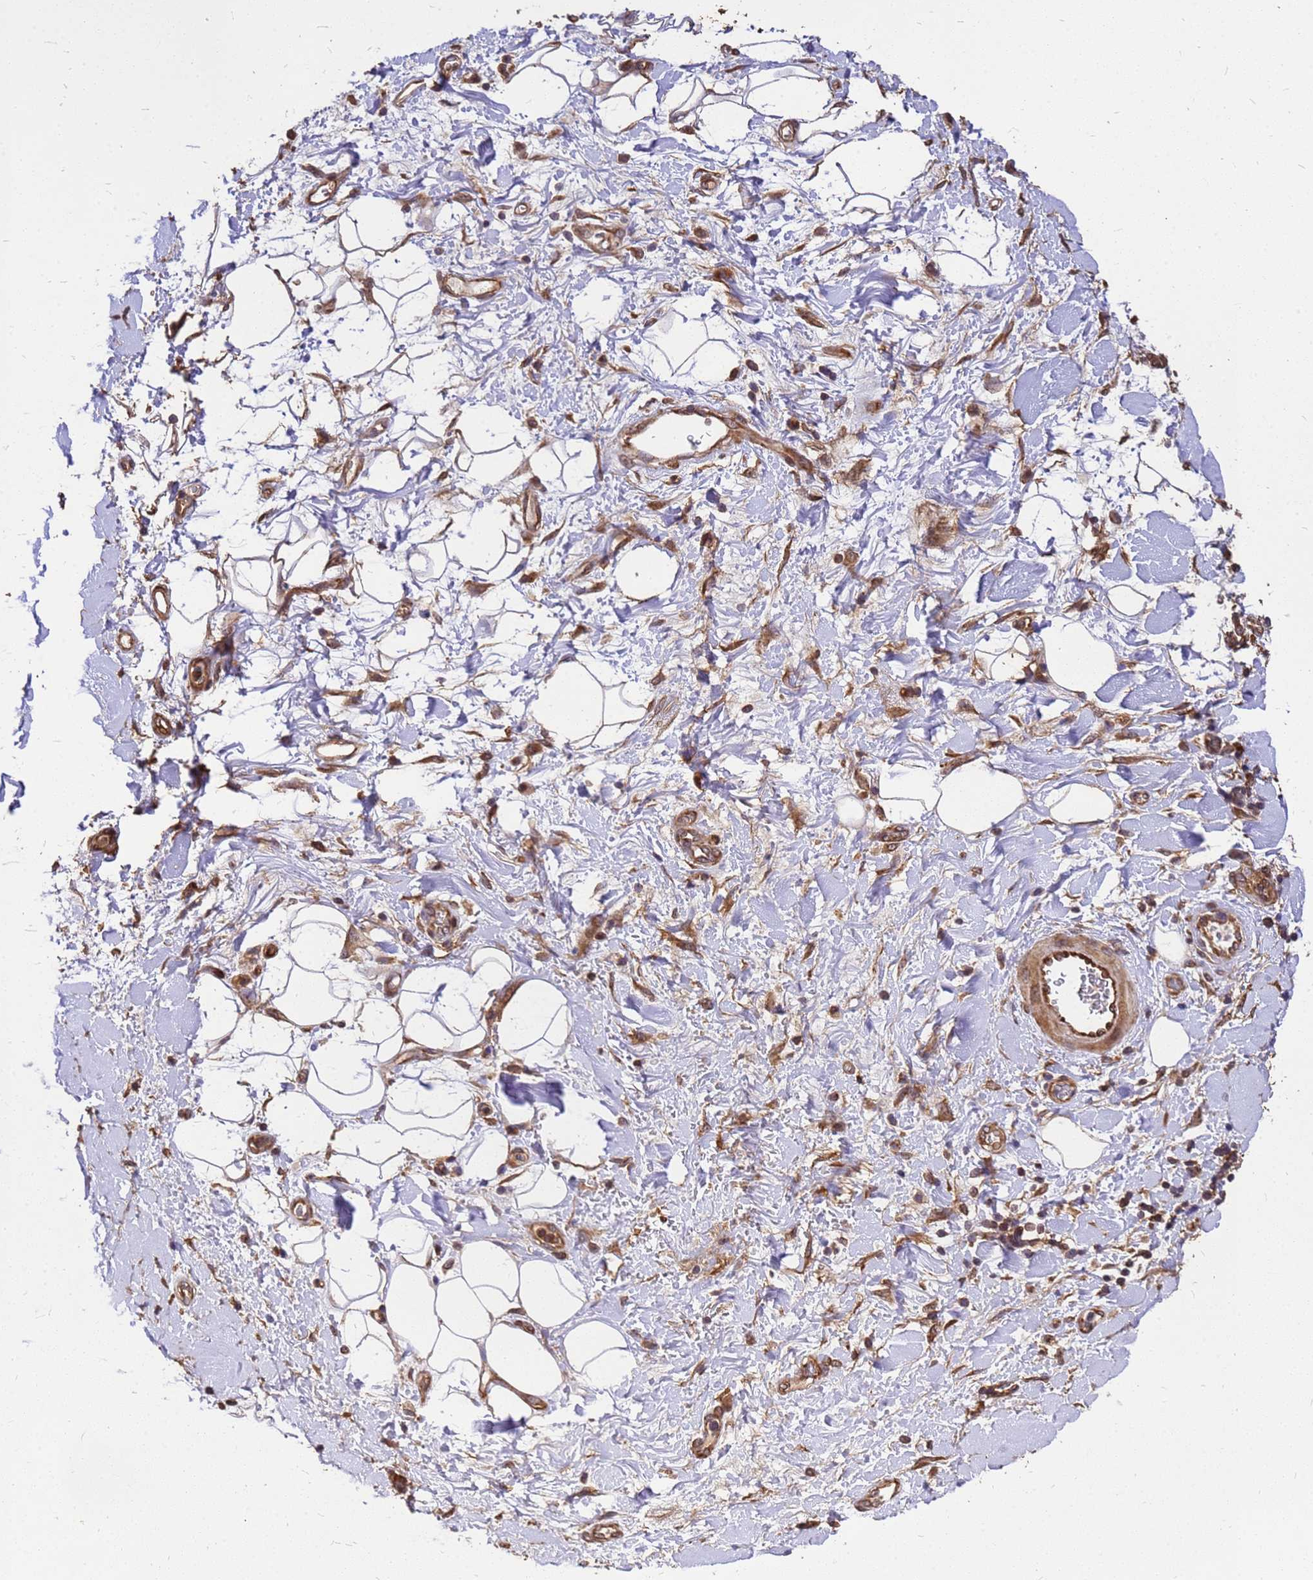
{"staining": {"intensity": "strong", "quantity": "25%-75%", "location": "cytoplasmic/membranous"}, "tissue": "adipose tissue", "cell_type": "Adipocytes", "image_type": "normal", "snomed": [{"axis": "morphology", "description": "Normal tissue, NOS"}, {"axis": "morphology", "description": "Adenocarcinoma, NOS"}, {"axis": "topography", "description": "Pancreas"}, {"axis": "topography", "description": "Peripheral nerve tissue"}], "caption": "Brown immunohistochemical staining in unremarkable adipose tissue shows strong cytoplasmic/membranous expression in approximately 25%-75% of adipocytes. (Brightfield microscopy of DAB IHC at high magnification).", "gene": "ZNF618", "patient": {"sex": "male", "age": 59}}